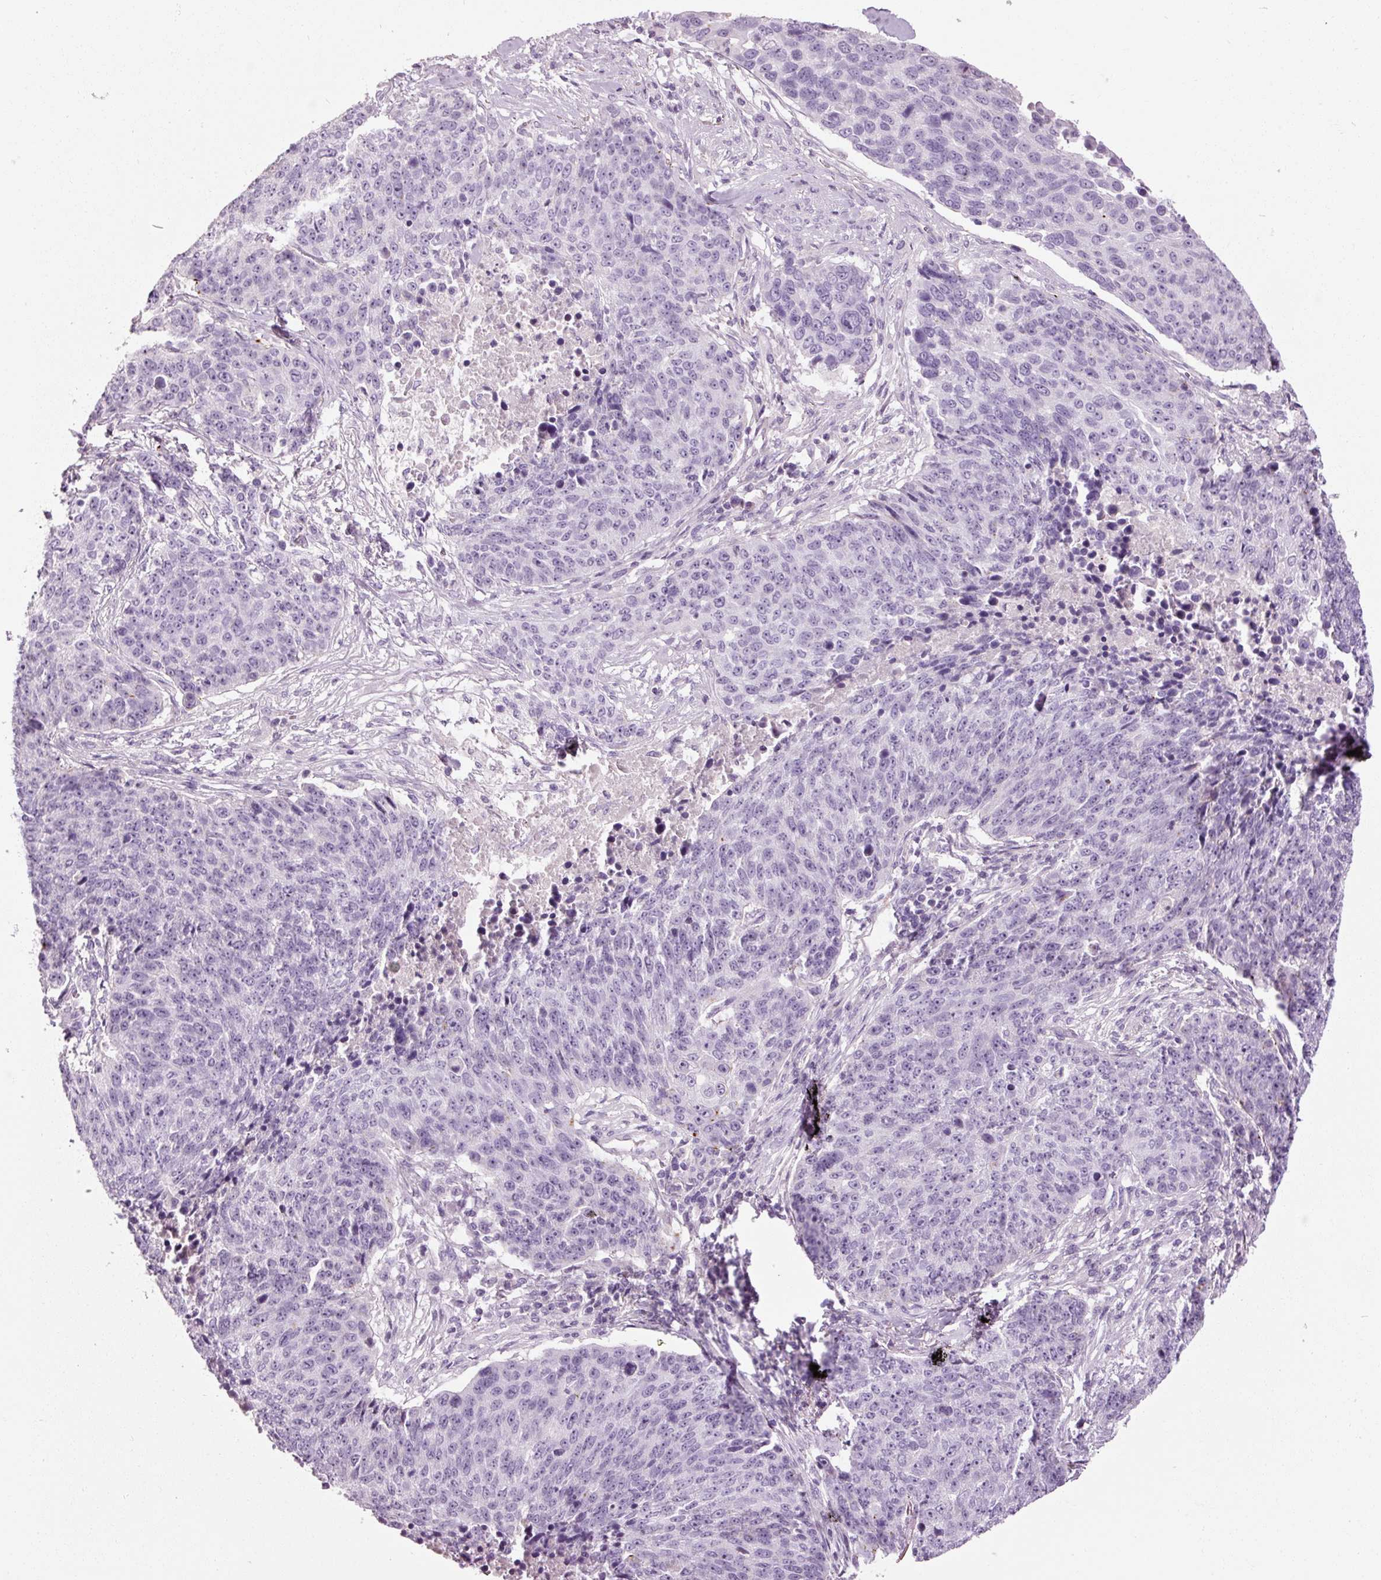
{"staining": {"intensity": "negative", "quantity": "none", "location": "none"}, "tissue": "lung cancer", "cell_type": "Tumor cells", "image_type": "cancer", "snomed": [{"axis": "morphology", "description": "Normal tissue, NOS"}, {"axis": "morphology", "description": "Squamous cell carcinoma, NOS"}, {"axis": "topography", "description": "Lymph node"}, {"axis": "topography", "description": "Lung"}], "caption": "Immunohistochemistry of human lung cancer (squamous cell carcinoma) exhibits no staining in tumor cells.", "gene": "MUC5AC", "patient": {"sex": "male", "age": 66}}